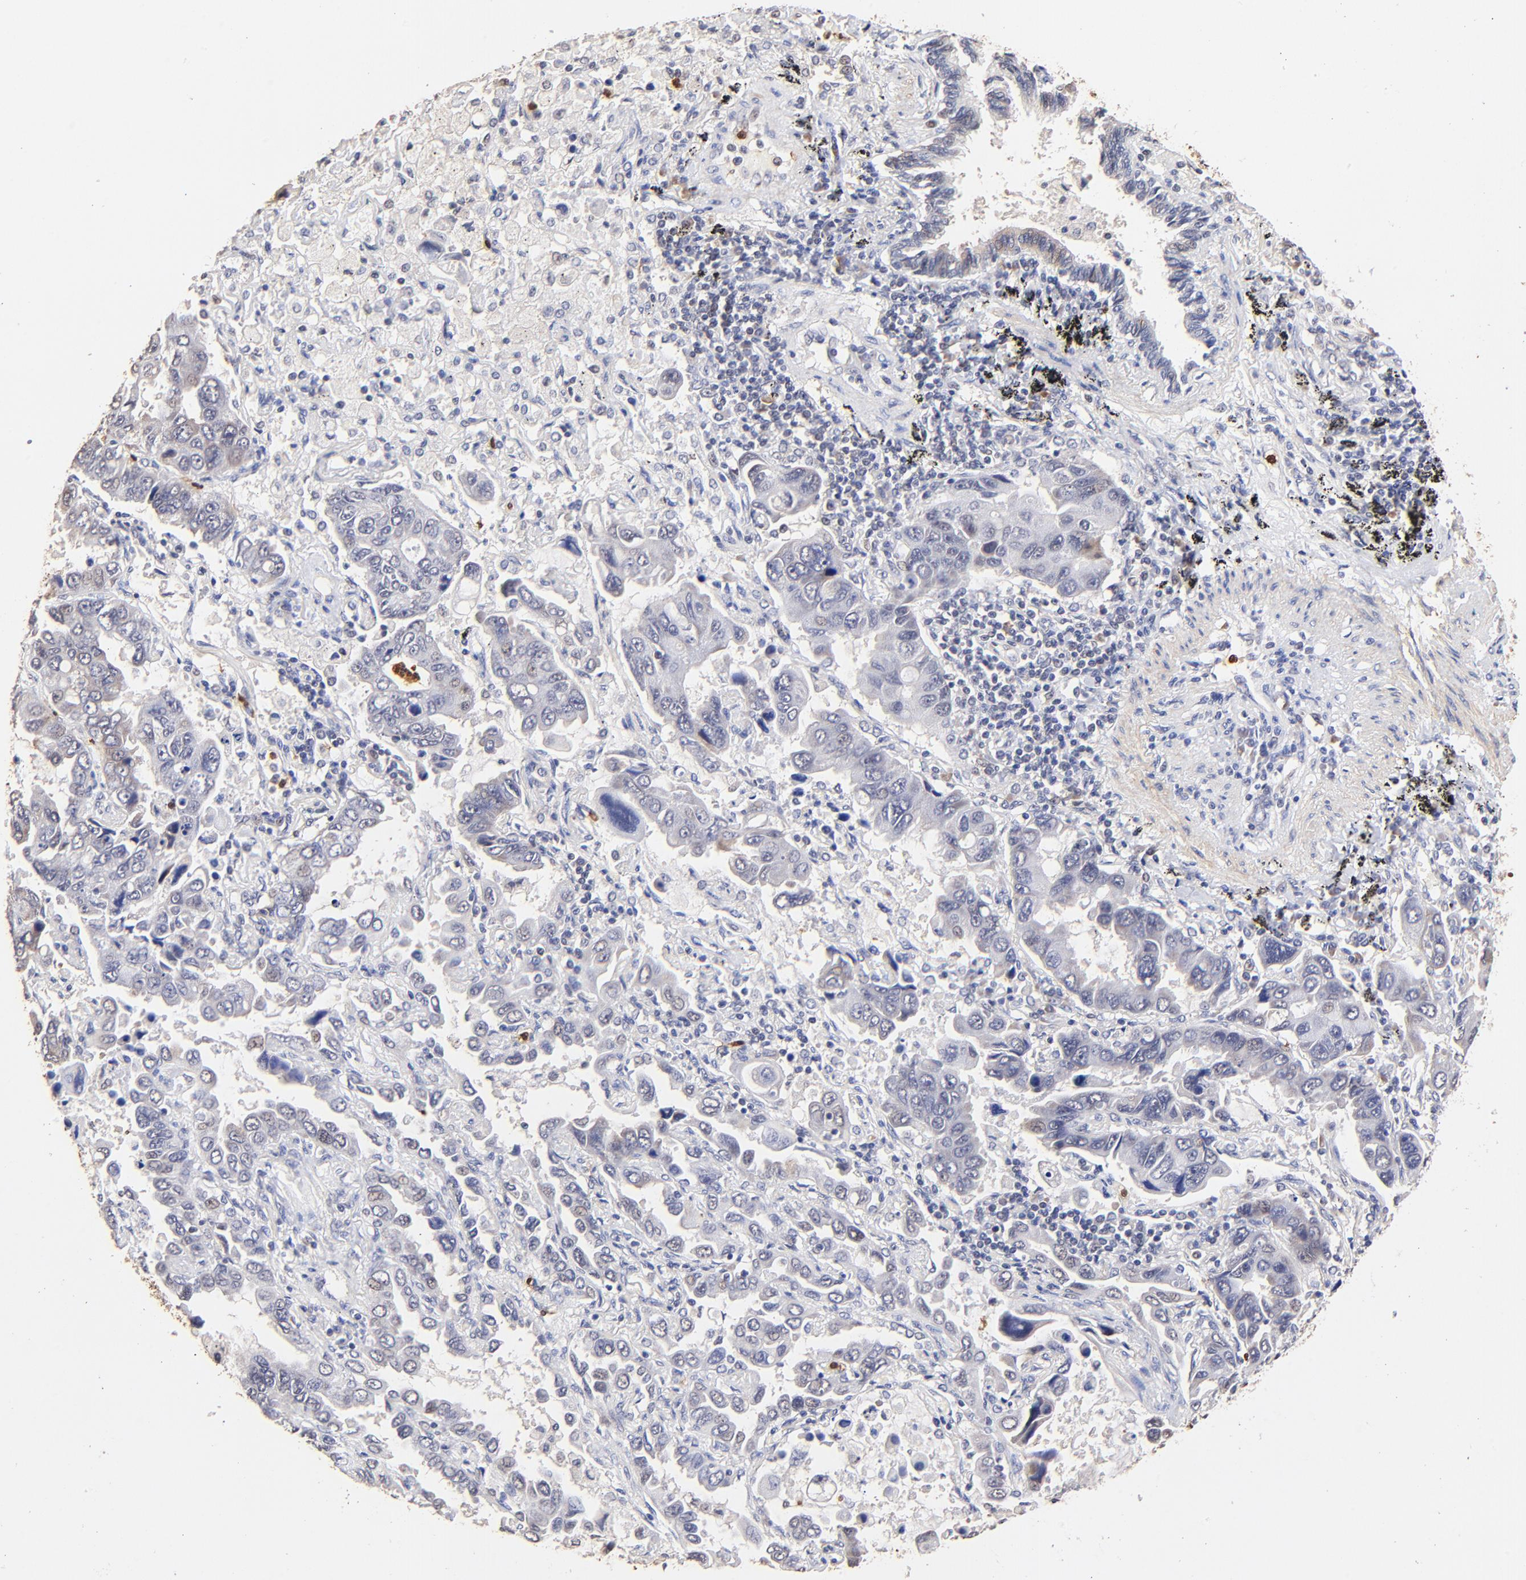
{"staining": {"intensity": "negative", "quantity": "none", "location": "none"}, "tissue": "lung cancer", "cell_type": "Tumor cells", "image_type": "cancer", "snomed": [{"axis": "morphology", "description": "Adenocarcinoma, NOS"}, {"axis": "topography", "description": "Lung"}], "caption": "Tumor cells show no significant staining in lung cancer. Brightfield microscopy of immunohistochemistry stained with DAB (3,3'-diaminobenzidine) (brown) and hematoxylin (blue), captured at high magnification.", "gene": "BBOF1", "patient": {"sex": "male", "age": 64}}